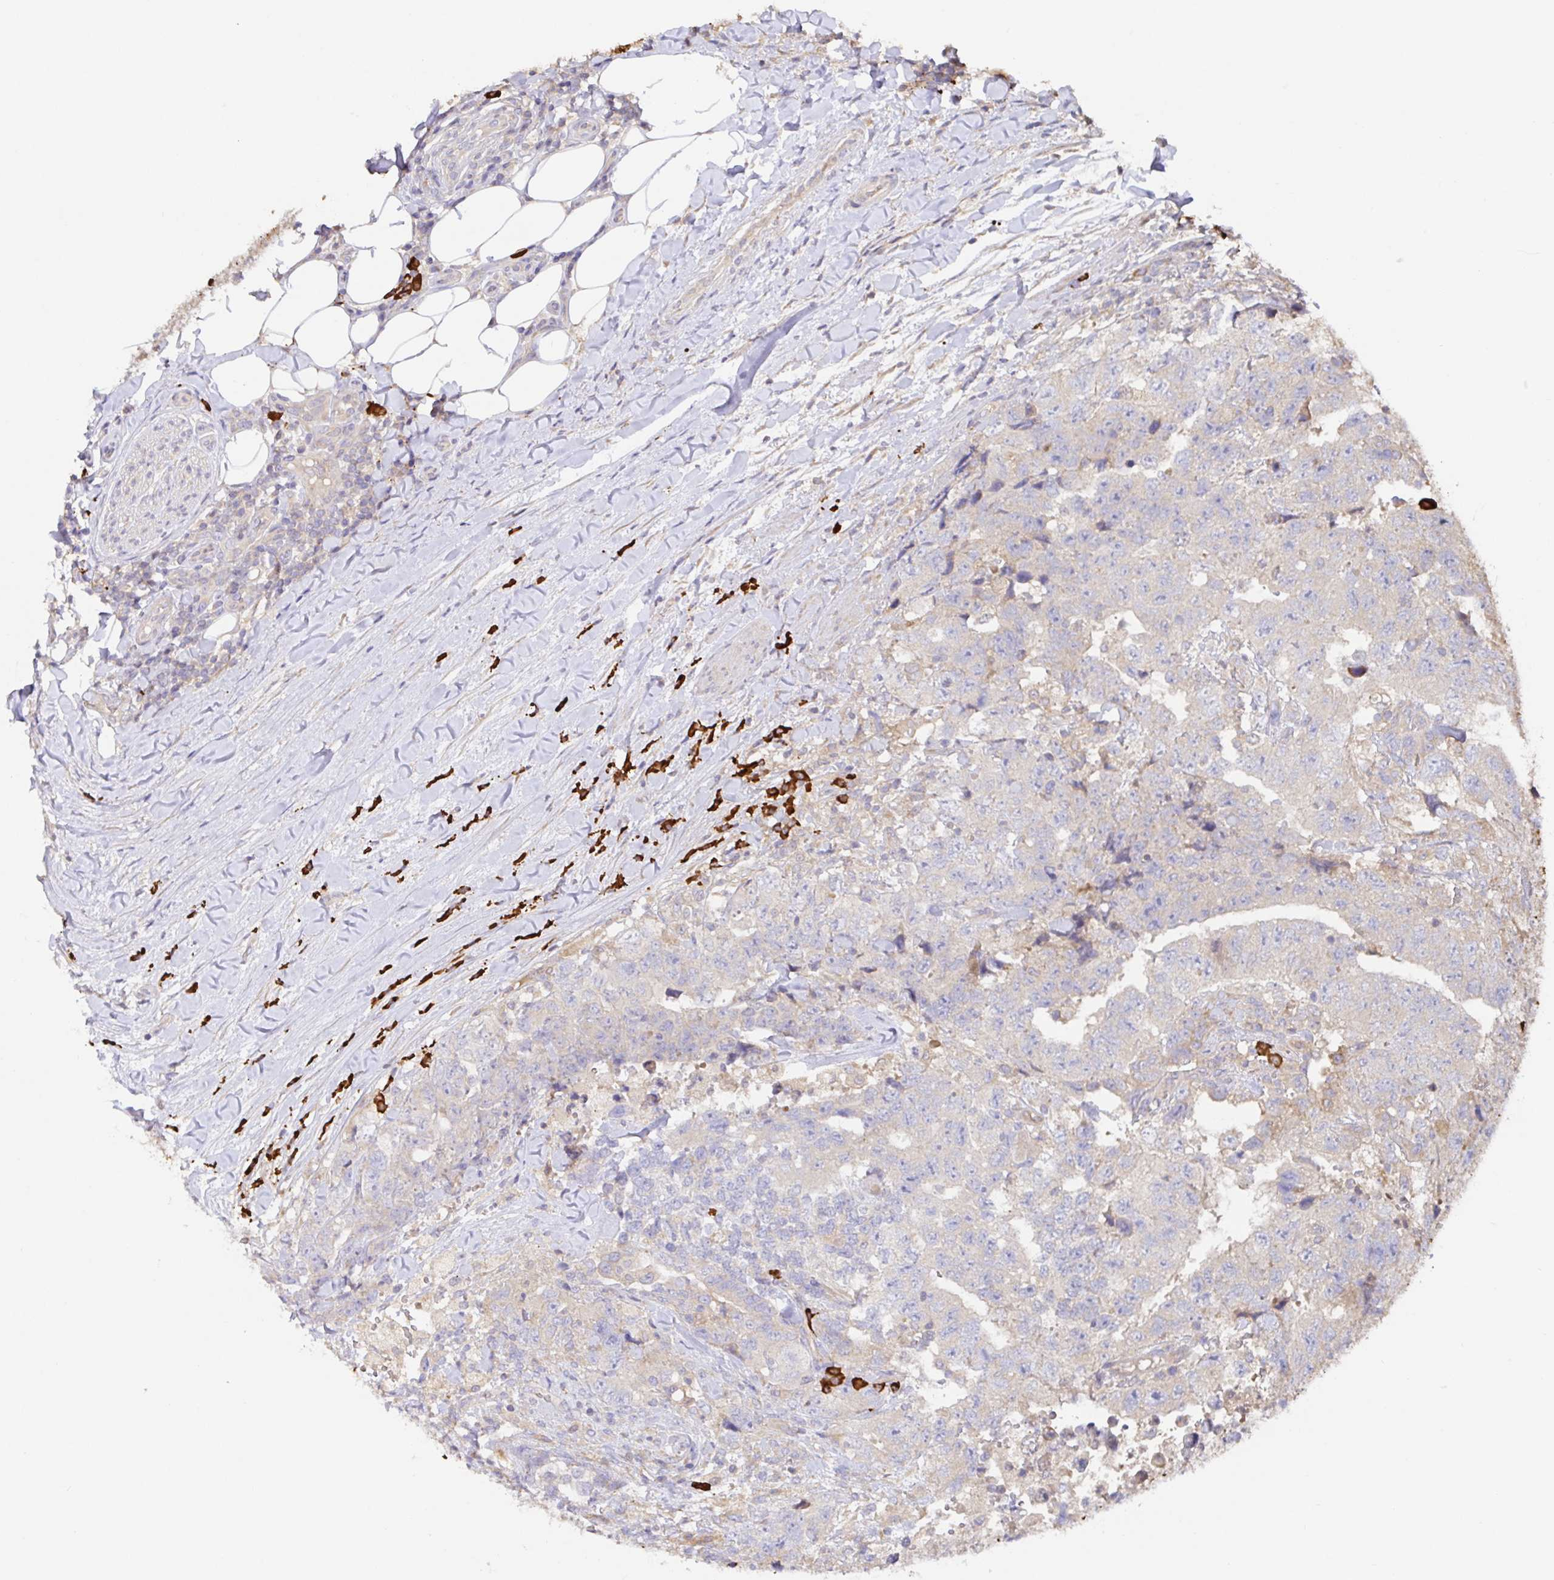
{"staining": {"intensity": "negative", "quantity": "none", "location": "none"}, "tissue": "testis cancer", "cell_type": "Tumor cells", "image_type": "cancer", "snomed": [{"axis": "morphology", "description": "Carcinoma, Embryonal, NOS"}, {"axis": "topography", "description": "Testis"}], "caption": "Protein analysis of testis cancer (embryonal carcinoma) displays no significant expression in tumor cells.", "gene": "HAGH", "patient": {"sex": "male", "age": 24}}